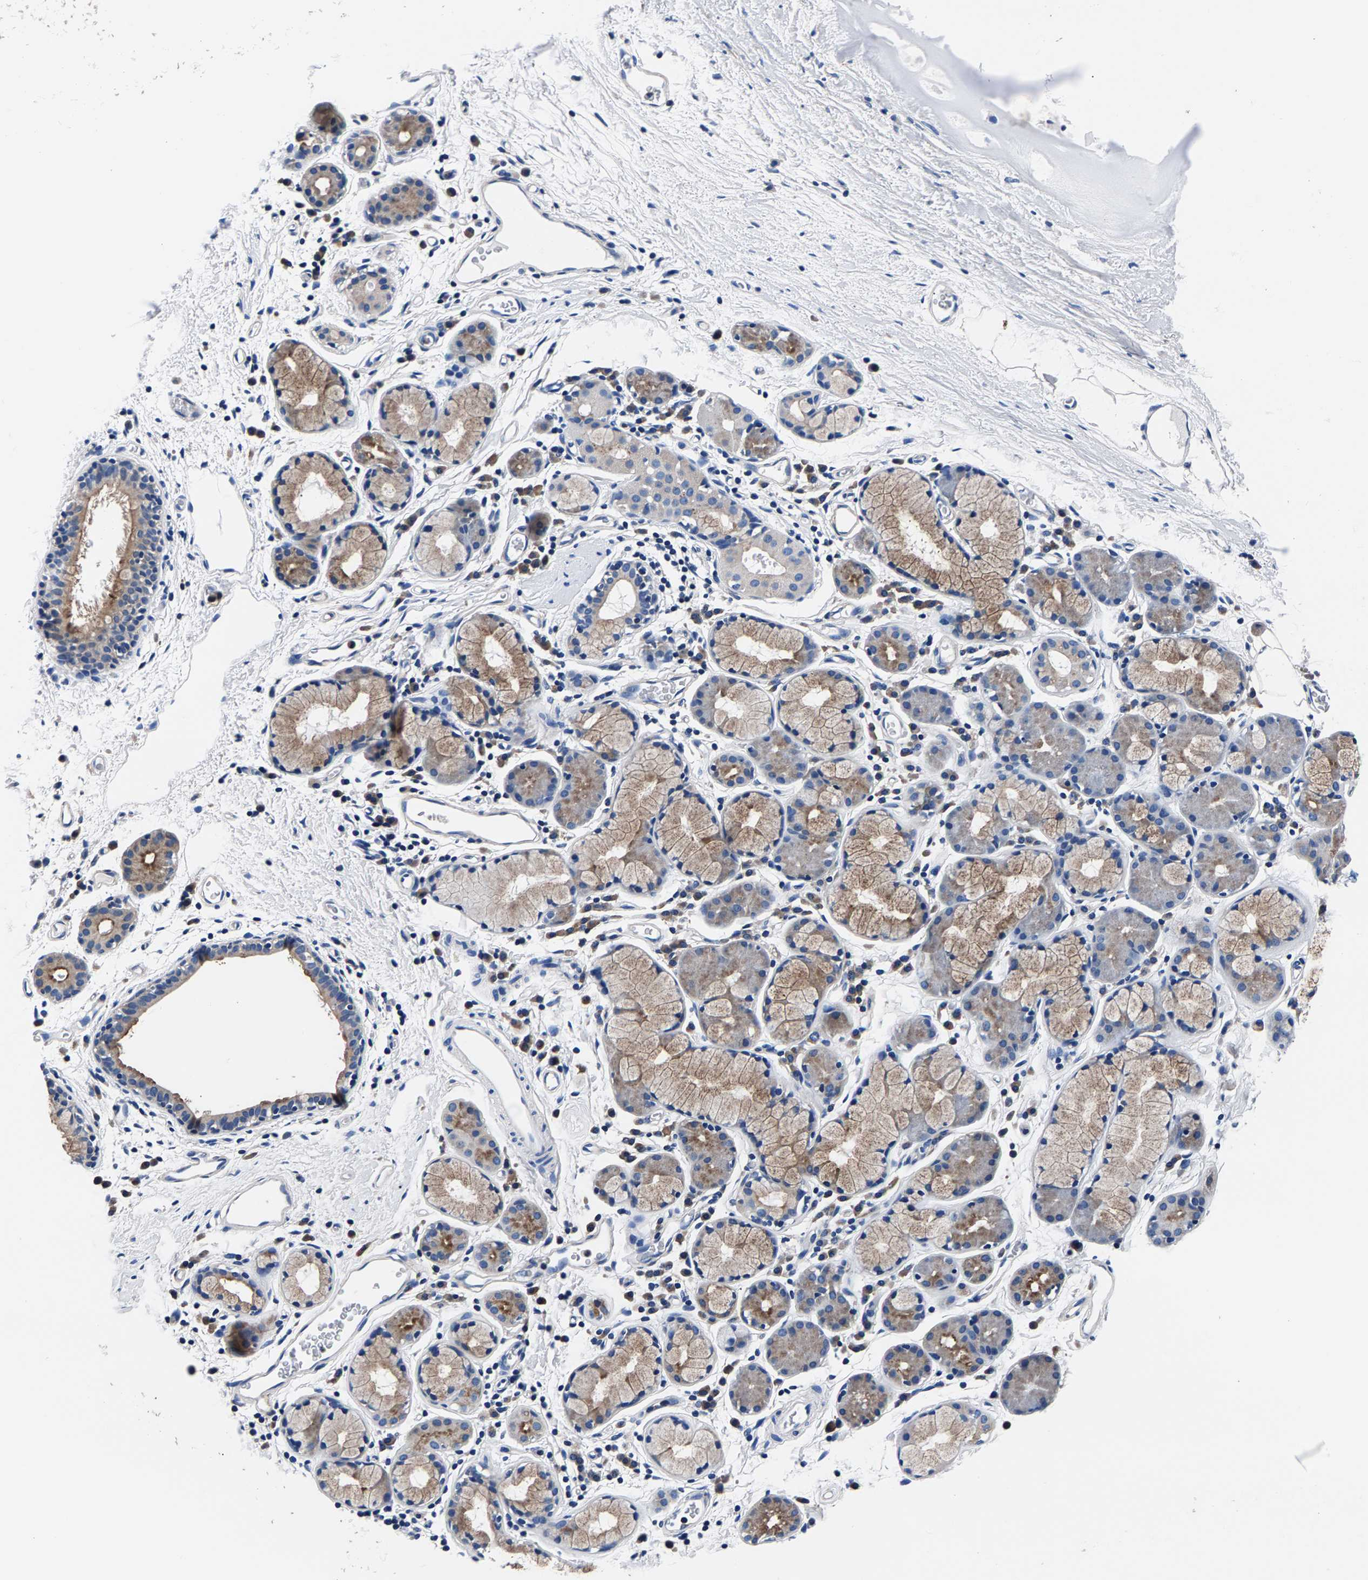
{"staining": {"intensity": "moderate", "quantity": ">75%", "location": "cytoplasmic/membranous"}, "tissue": "bronchus", "cell_type": "Respiratory epithelial cells", "image_type": "normal", "snomed": [{"axis": "morphology", "description": "Normal tissue, NOS"}, {"axis": "topography", "description": "Cartilage tissue"}, {"axis": "topography", "description": "Bronchus"}], "caption": "Immunohistochemistry (IHC) staining of benign bronchus, which reveals medium levels of moderate cytoplasmic/membranous positivity in about >75% of respiratory epithelial cells indicating moderate cytoplasmic/membranous protein expression. The staining was performed using DAB (brown) for protein detection and nuclei were counterstained in hematoxylin (blue).", "gene": "PHF24", "patient": {"sex": "female", "age": 53}}